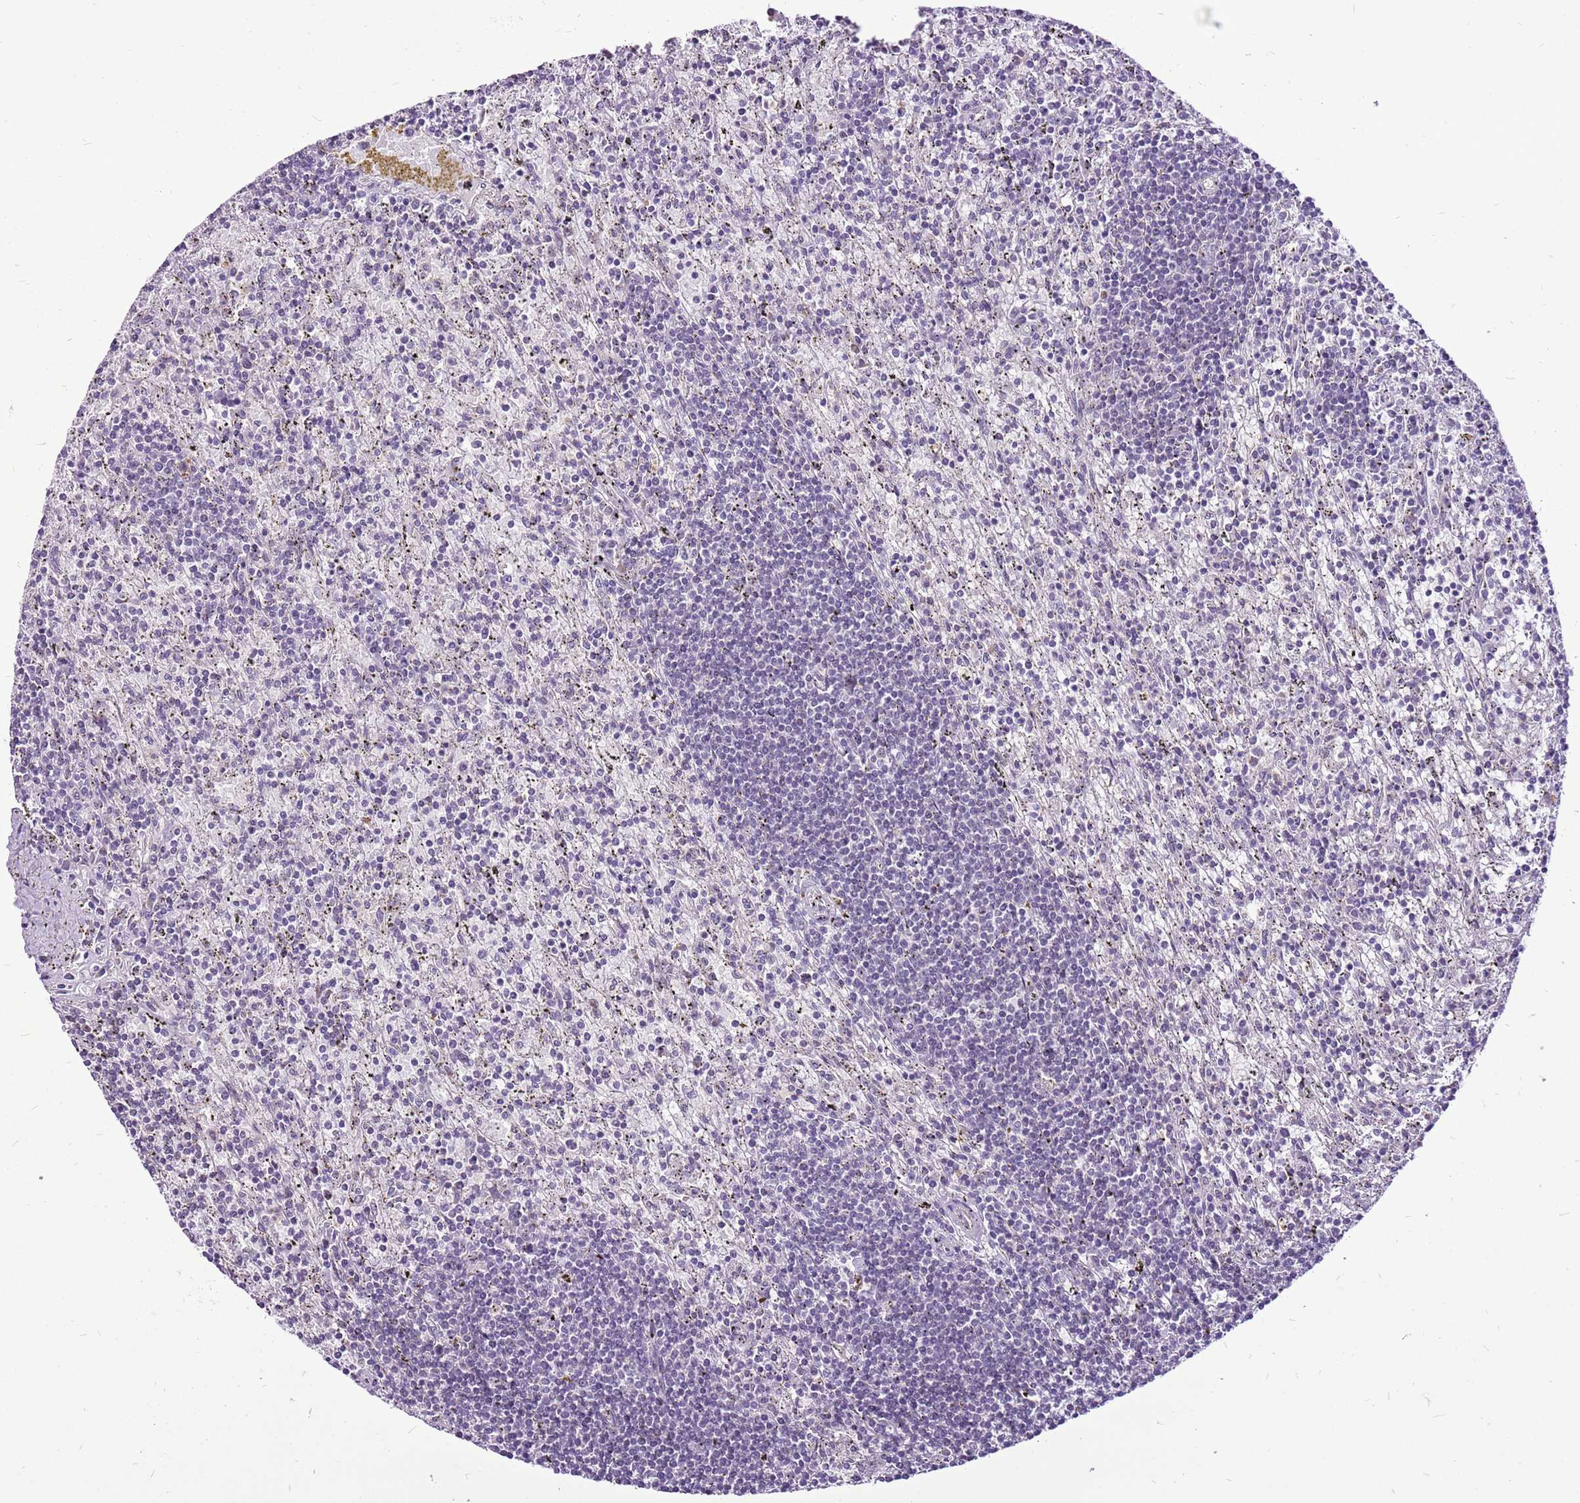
{"staining": {"intensity": "negative", "quantity": "none", "location": "none"}, "tissue": "lymphoma", "cell_type": "Tumor cells", "image_type": "cancer", "snomed": [{"axis": "morphology", "description": "Malignant lymphoma, non-Hodgkin's type, Low grade"}, {"axis": "topography", "description": "Spleen"}], "caption": "High magnification brightfield microscopy of malignant lymphoma, non-Hodgkin's type (low-grade) stained with DAB (3,3'-diaminobenzidine) (brown) and counterstained with hematoxylin (blue): tumor cells show no significant positivity.", "gene": "CCDC166", "patient": {"sex": "male", "age": 76}}